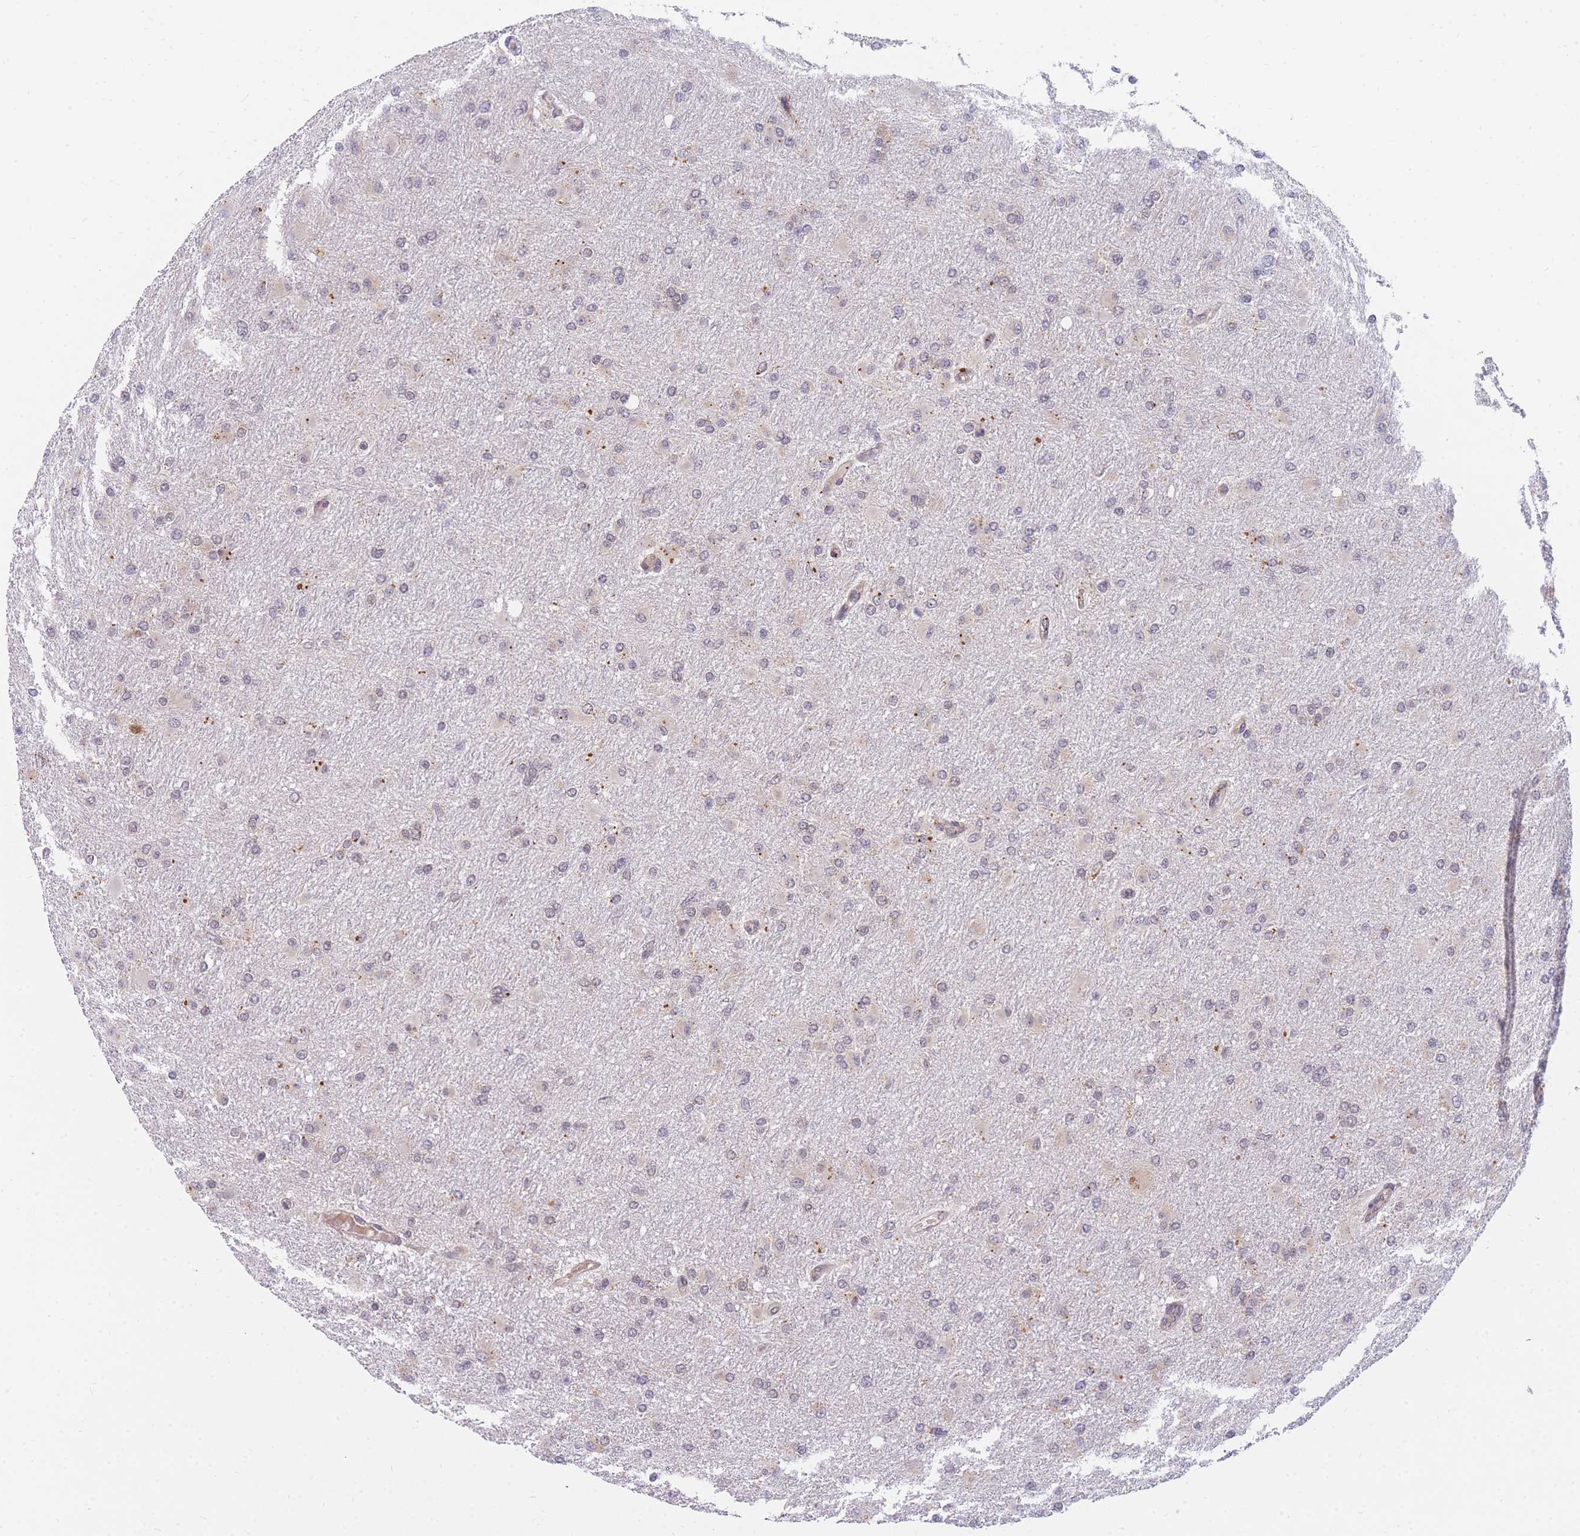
{"staining": {"intensity": "negative", "quantity": "none", "location": "none"}, "tissue": "glioma", "cell_type": "Tumor cells", "image_type": "cancer", "snomed": [{"axis": "morphology", "description": "Glioma, malignant, High grade"}, {"axis": "topography", "description": "Cerebral cortex"}], "caption": "Immunohistochemical staining of human malignant glioma (high-grade) displays no significant positivity in tumor cells. The staining was performed using DAB to visualize the protein expression in brown, while the nuclei were stained in blue with hematoxylin (Magnification: 20x).", "gene": "MRPL23", "patient": {"sex": "female", "age": 36}}